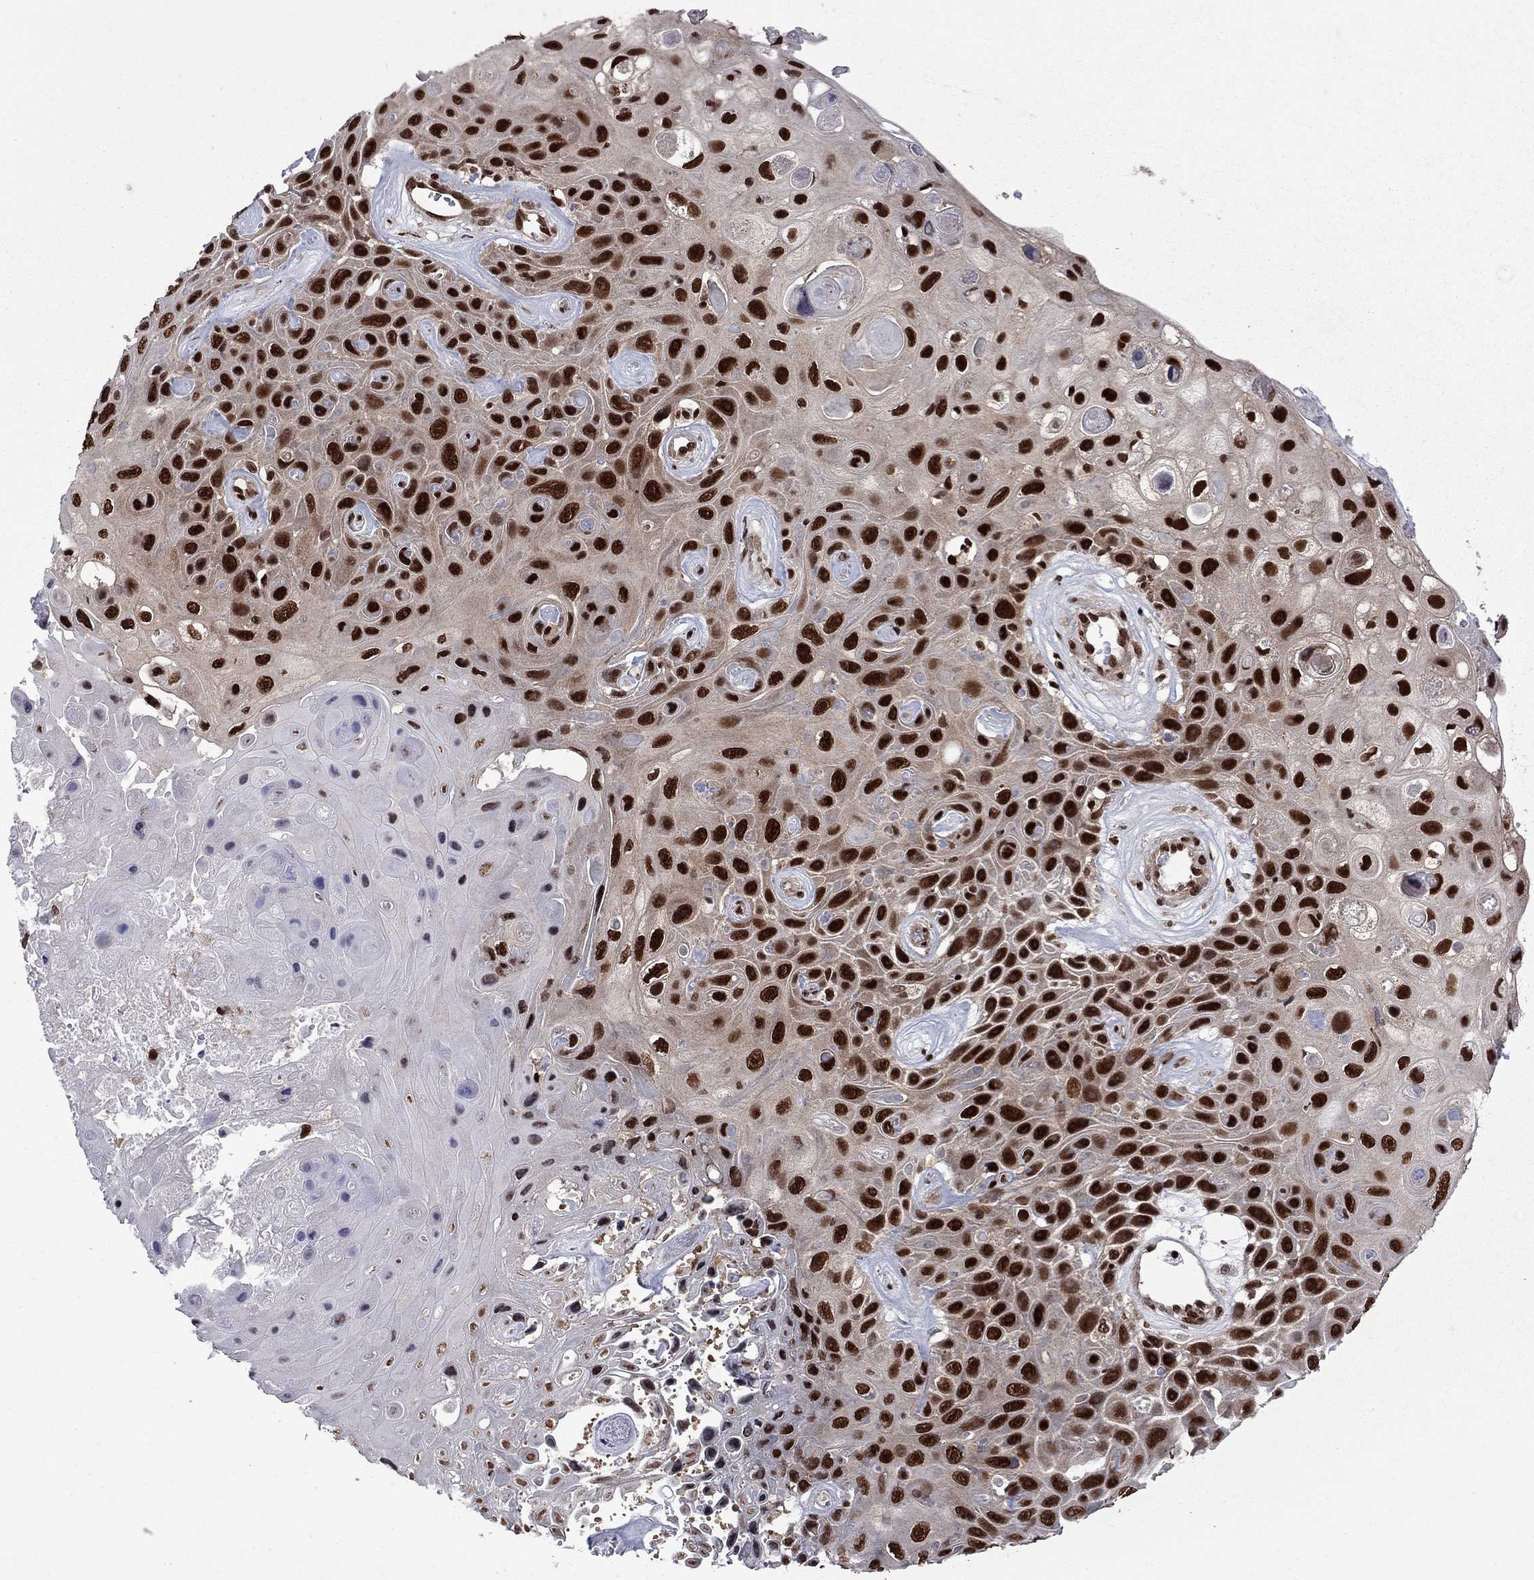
{"staining": {"intensity": "strong", "quantity": ">75%", "location": "nuclear"}, "tissue": "skin cancer", "cell_type": "Tumor cells", "image_type": "cancer", "snomed": [{"axis": "morphology", "description": "Squamous cell carcinoma, NOS"}, {"axis": "topography", "description": "Skin"}], "caption": "Approximately >75% of tumor cells in squamous cell carcinoma (skin) show strong nuclear protein expression as visualized by brown immunohistochemical staining.", "gene": "MED25", "patient": {"sex": "male", "age": 82}}